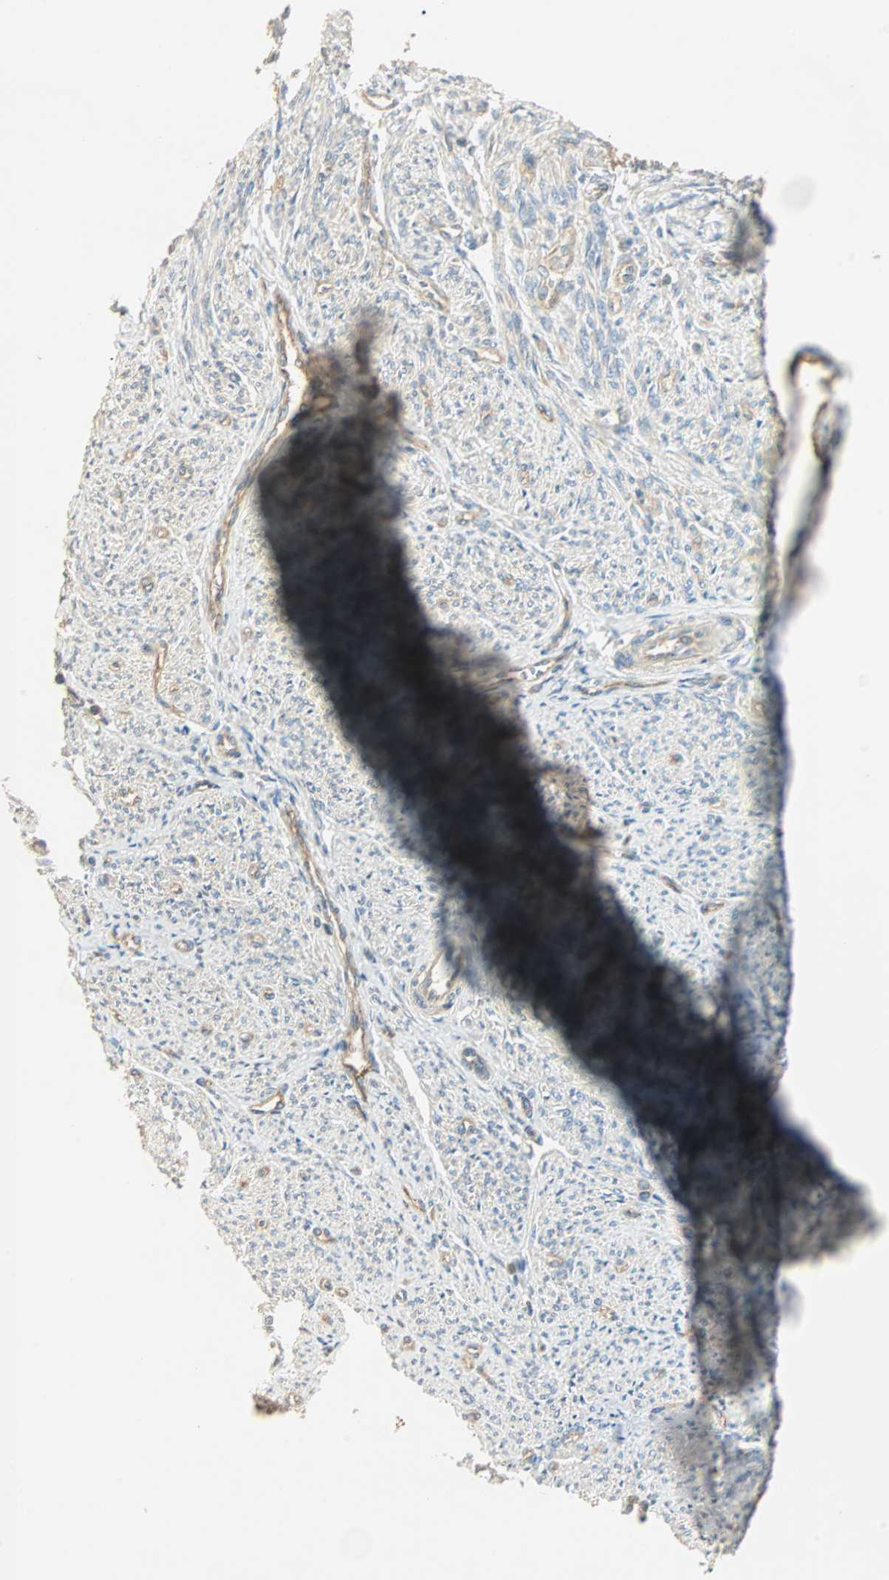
{"staining": {"intensity": "weak", "quantity": ">75%", "location": "cytoplasmic/membranous"}, "tissue": "smooth muscle", "cell_type": "Smooth muscle cells", "image_type": "normal", "snomed": [{"axis": "morphology", "description": "Normal tissue, NOS"}, {"axis": "topography", "description": "Smooth muscle"}], "caption": "Immunohistochemistry of benign smooth muscle displays low levels of weak cytoplasmic/membranous expression in about >75% of smooth muscle cells. The staining was performed using DAB, with brown indicating positive protein expression. Nuclei are stained blue with hematoxylin.", "gene": "GALK1", "patient": {"sex": "female", "age": 65}}